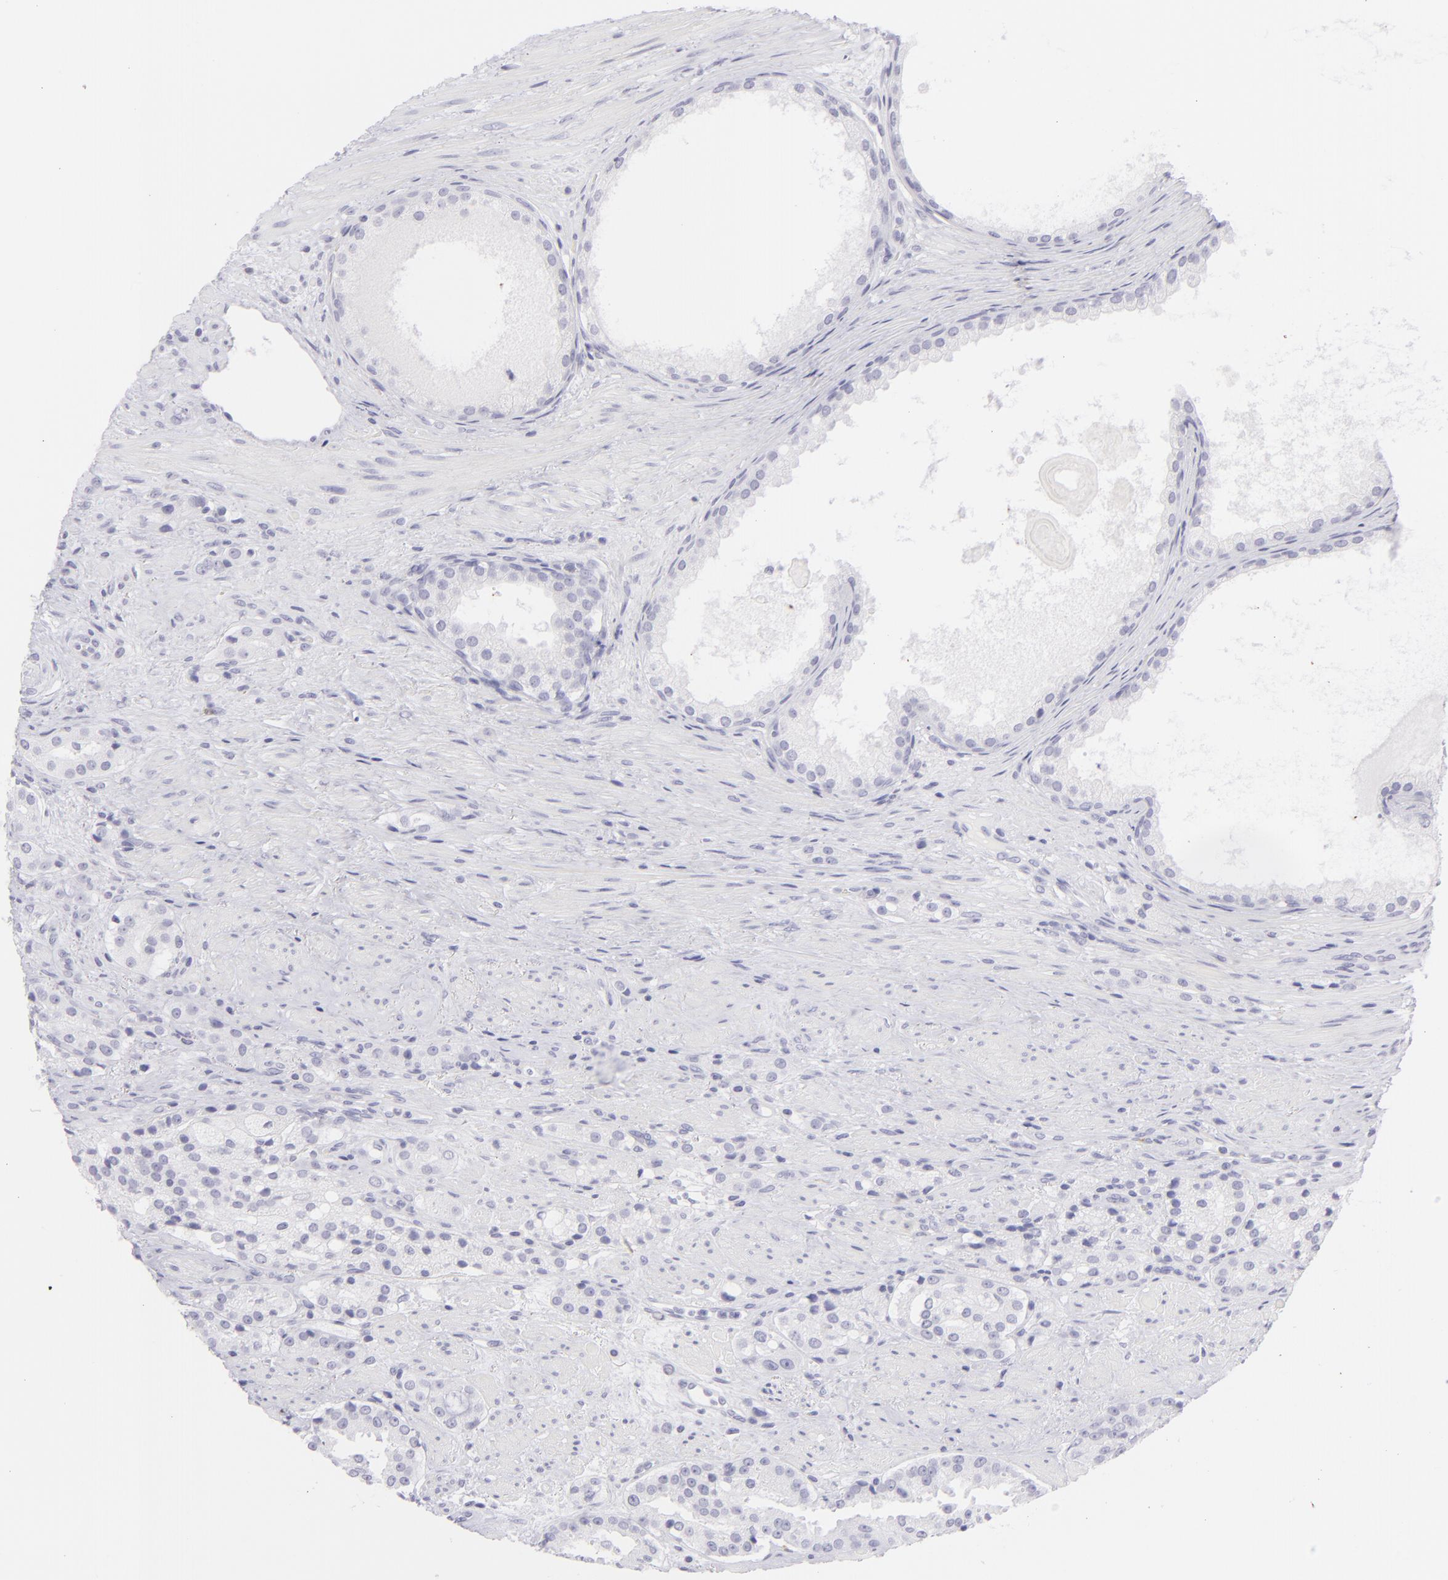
{"staining": {"intensity": "negative", "quantity": "none", "location": "none"}, "tissue": "prostate cancer", "cell_type": "Tumor cells", "image_type": "cancer", "snomed": [{"axis": "morphology", "description": "Adenocarcinoma, High grade"}, {"axis": "topography", "description": "Prostate"}], "caption": "Immunohistochemistry (IHC) photomicrograph of human prostate cancer stained for a protein (brown), which demonstrates no positivity in tumor cells.", "gene": "FCER2", "patient": {"sex": "male", "age": 72}}